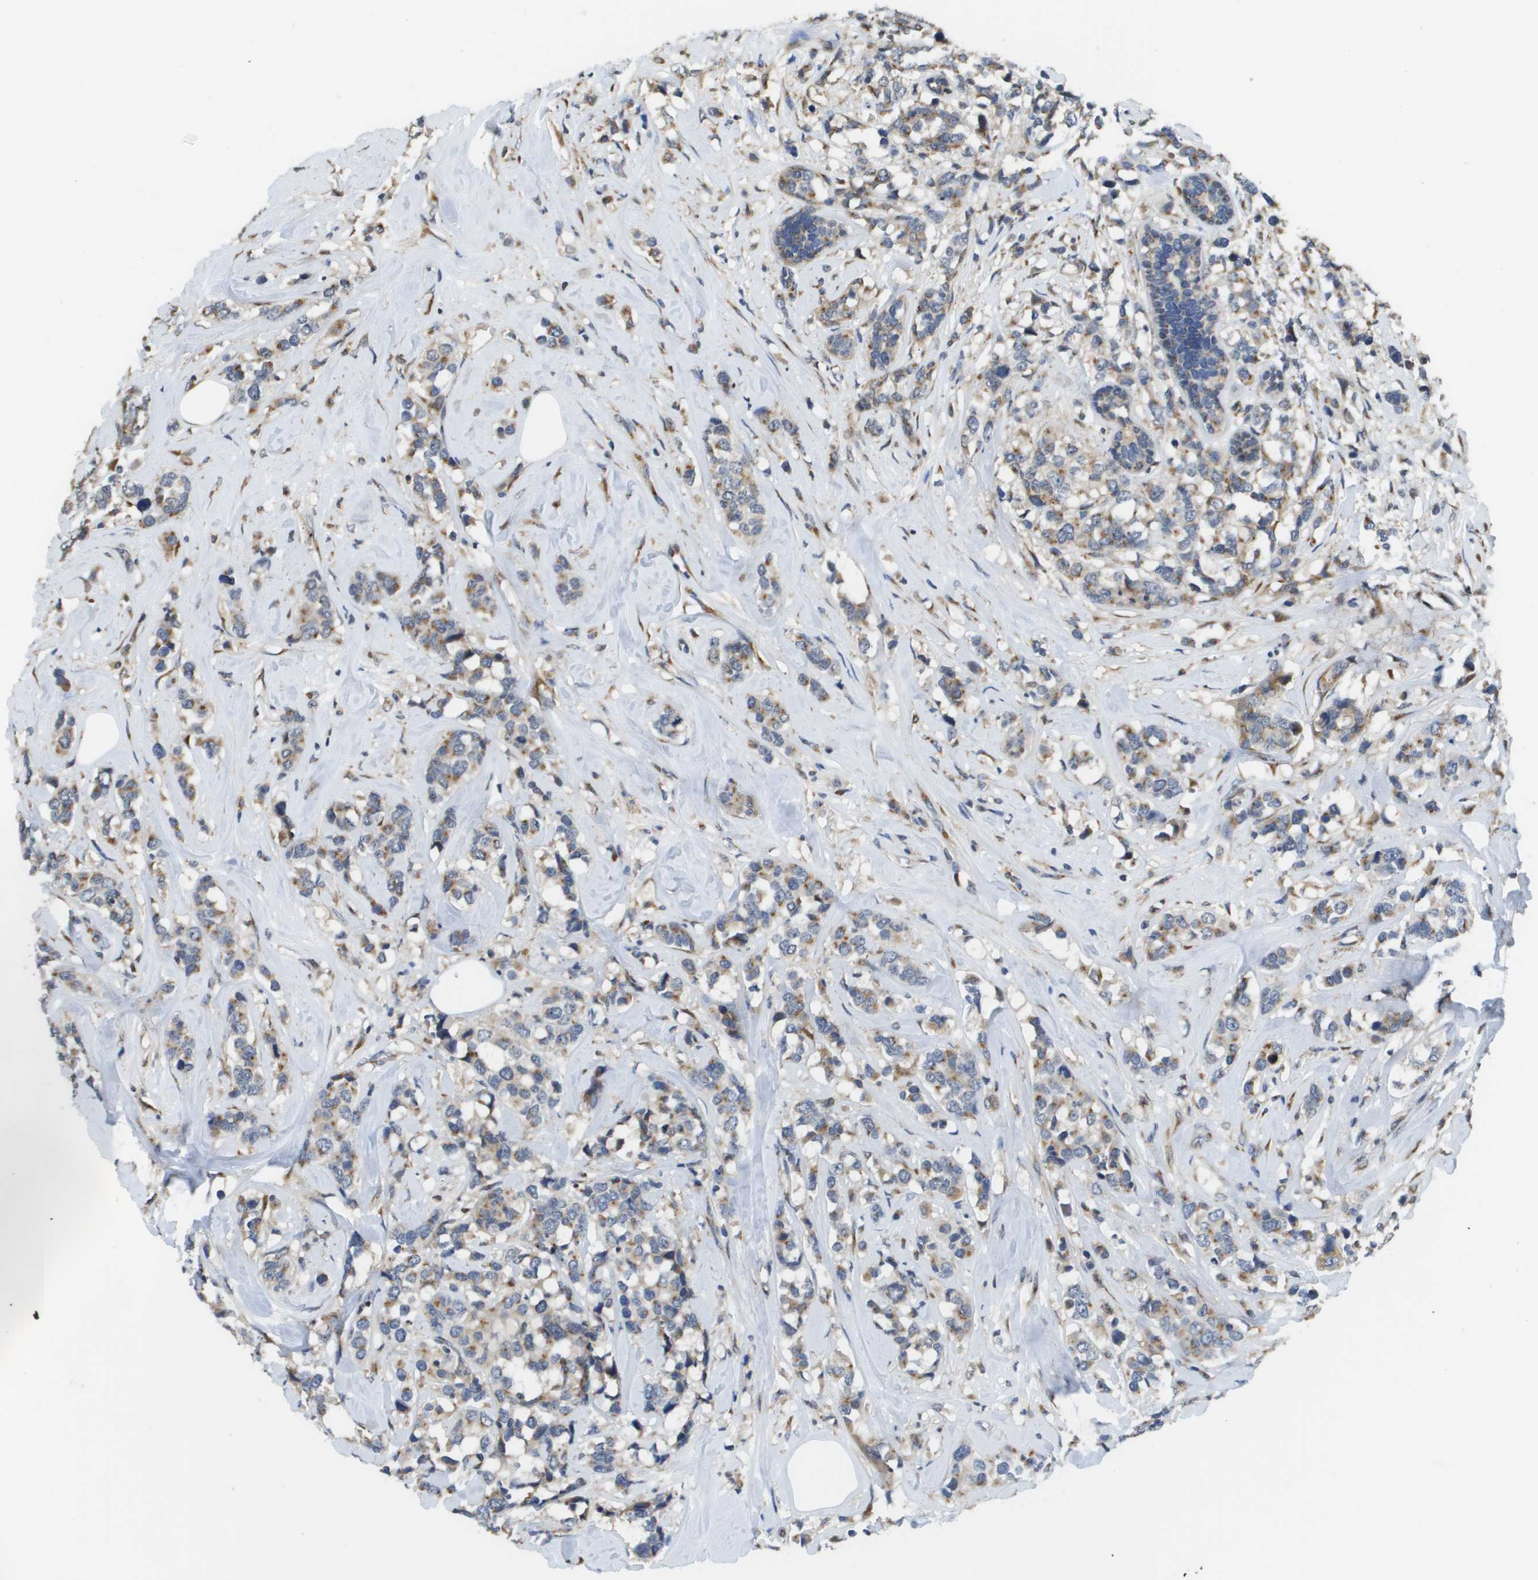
{"staining": {"intensity": "moderate", "quantity": ">75%", "location": "cytoplasmic/membranous"}, "tissue": "breast cancer", "cell_type": "Tumor cells", "image_type": "cancer", "snomed": [{"axis": "morphology", "description": "Lobular carcinoma"}, {"axis": "topography", "description": "Breast"}], "caption": "DAB (3,3'-diaminobenzidine) immunohistochemical staining of human breast cancer (lobular carcinoma) reveals moderate cytoplasmic/membranous protein staining in approximately >75% of tumor cells.", "gene": "PCK1", "patient": {"sex": "female", "age": 59}}